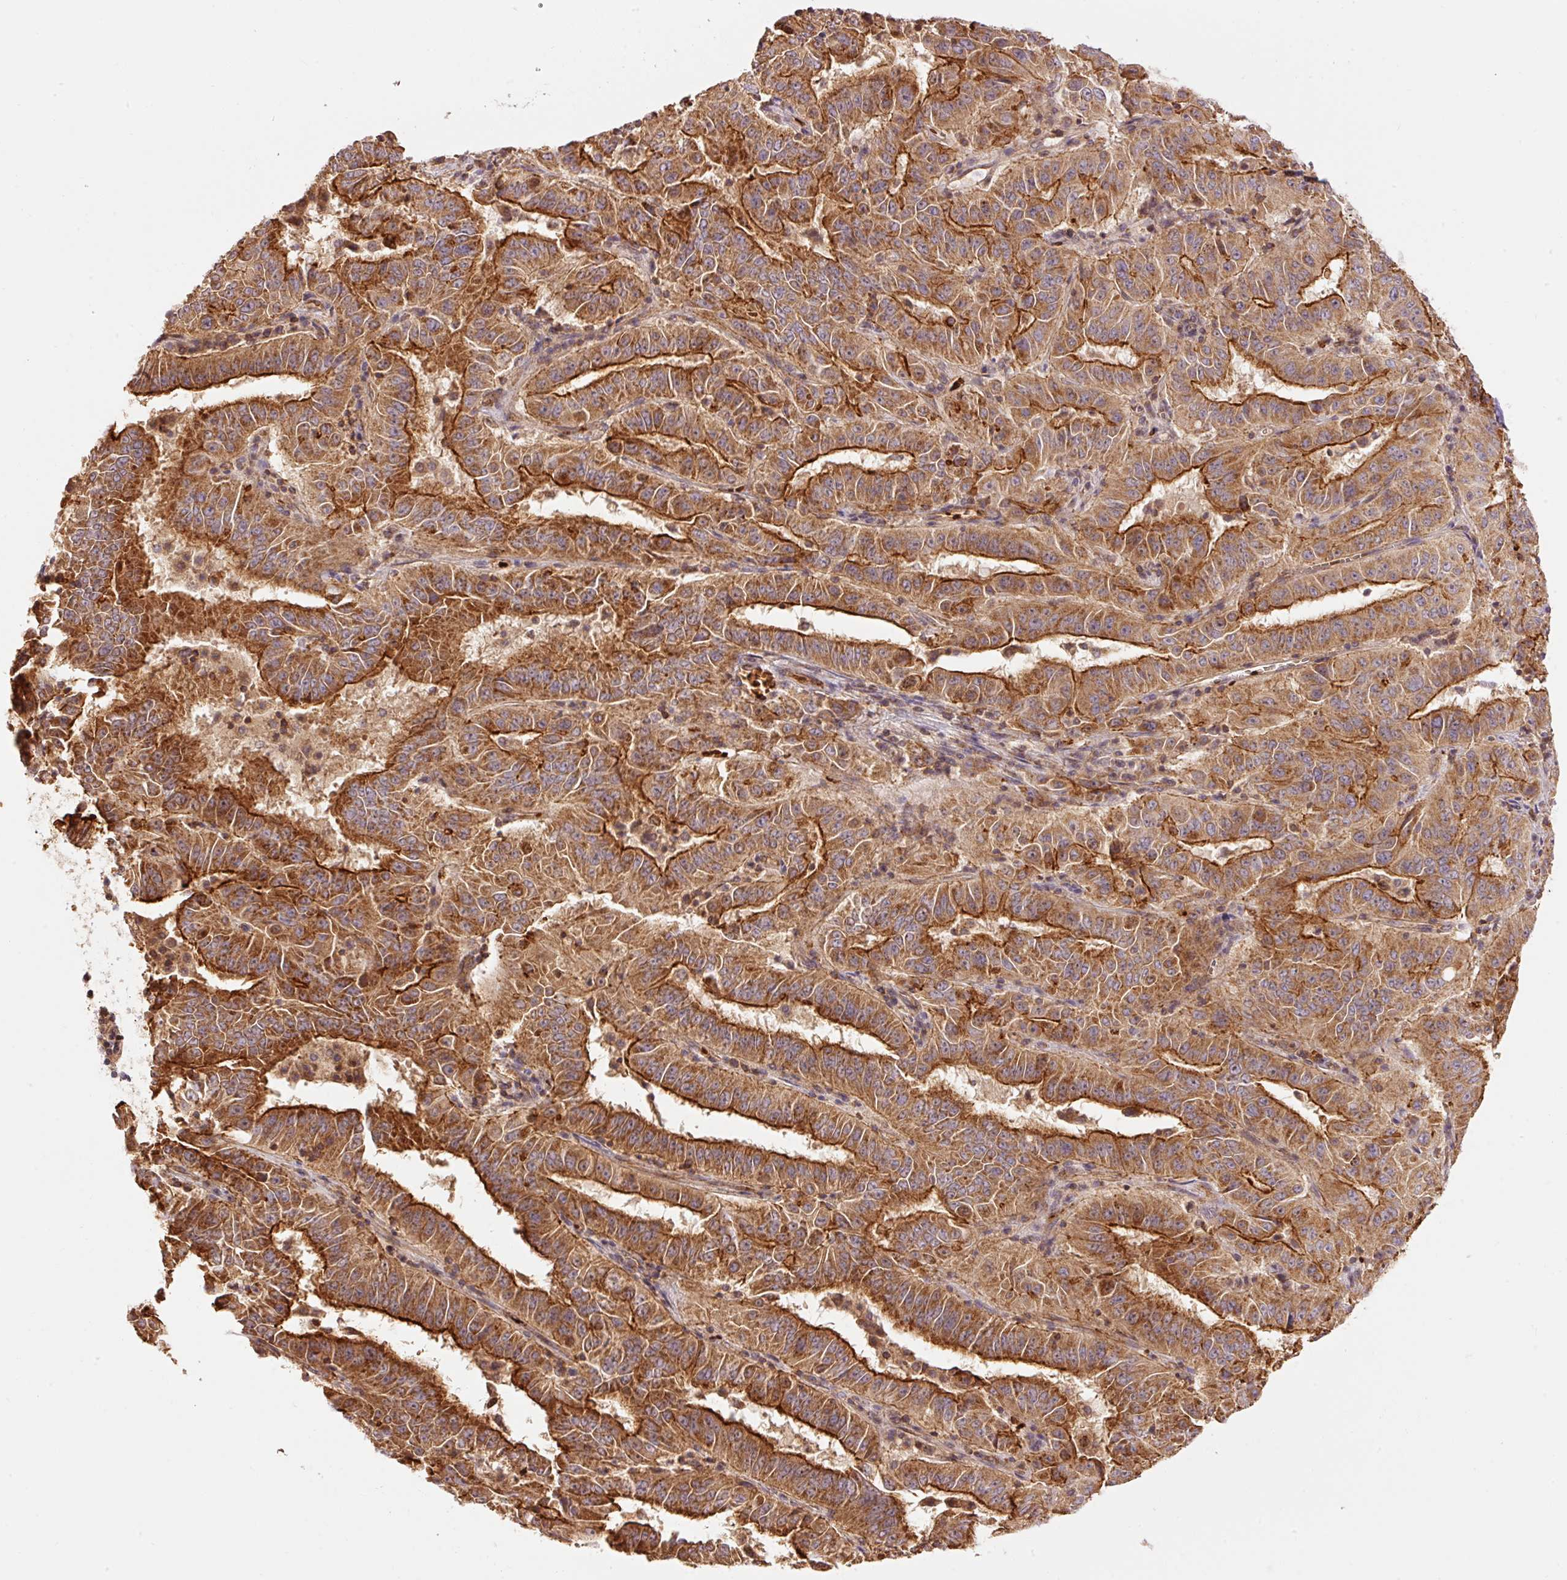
{"staining": {"intensity": "strong", "quantity": ">75%", "location": "cytoplasmic/membranous"}, "tissue": "pancreatic cancer", "cell_type": "Tumor cells", "image_type": "cancer", "snomed": [{"axis": "morphology", "description": "Adenocarcinoma, NOS"}, {"axis": "topography", "description": "Pancreas"}], "caption": "Brown immunohistochemical staining in pancreatic adenocarcinoma shows strong cytoplasmic/membranous positivity in approximately >75% of tumor cells. The protein is stained brown, and the nuclei are stained in blue (DAB IHC with brightfield microscopy, high magnification).", "gene": "ADCY4", "patient": {"sex": "male", "age": 63}}